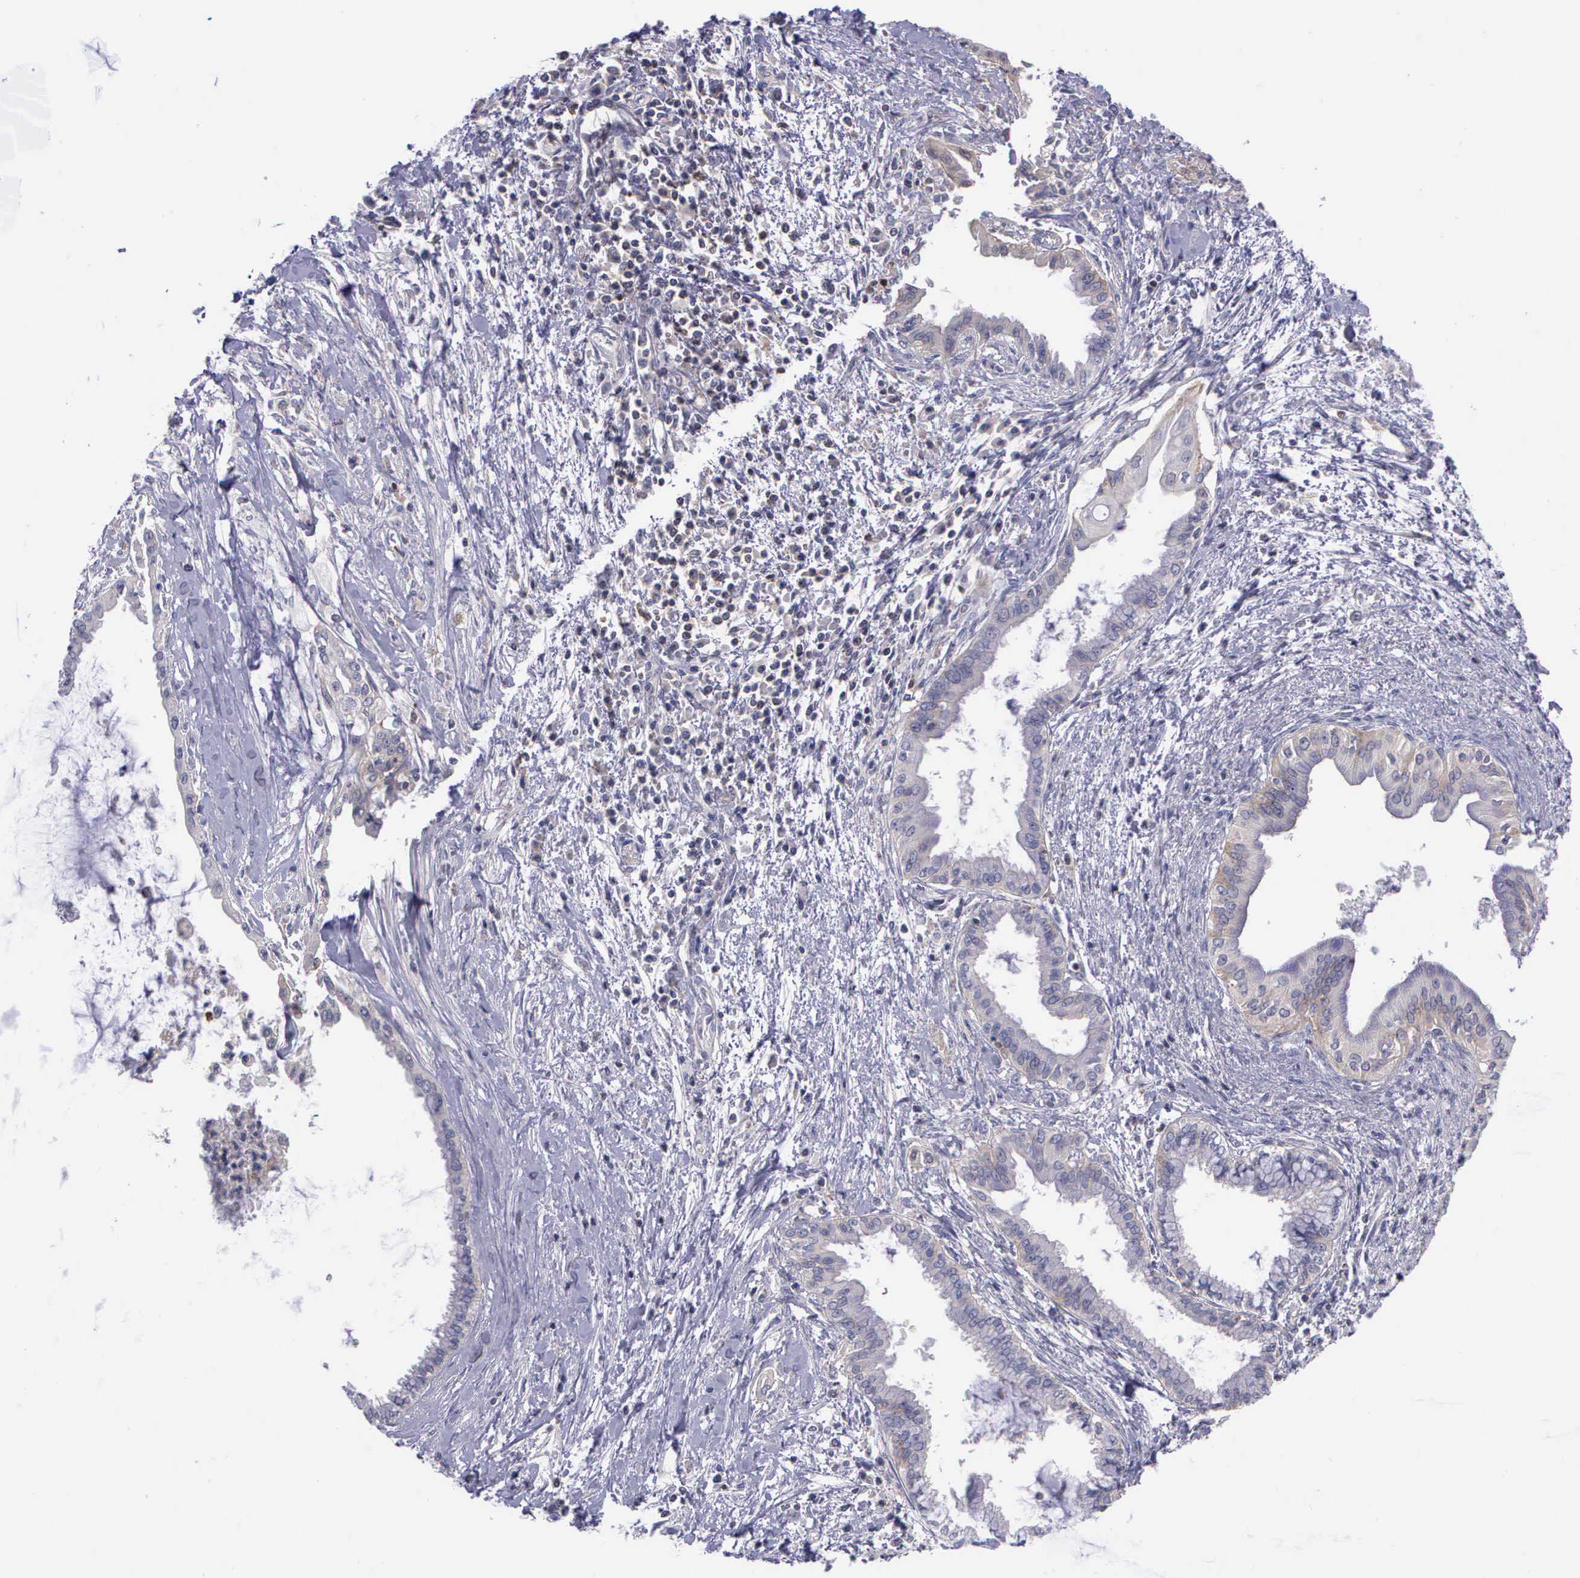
{"staining": {"intensity": "negative", "quantity": "none", "location": "none"}, "tissue": "pancreatic cancer", "cell_type": "Tumor cells", "image_type": "cancer", "snomed": [{"axis": "morphology", "description": "Adenocarcinoma, NOS"}, {"axis": "topography", "description": "Pancreas"}], "caption": "DAB immunohistochemical staining of pancreatic cancer (adenocarcinoma) displays no significant positivity in tumor cells. (Brightfield microscopy of DAB immunohistochemistry at high magnification).", "gene": "MICAL3", "patient": {"sex": "female", "age": 64}}